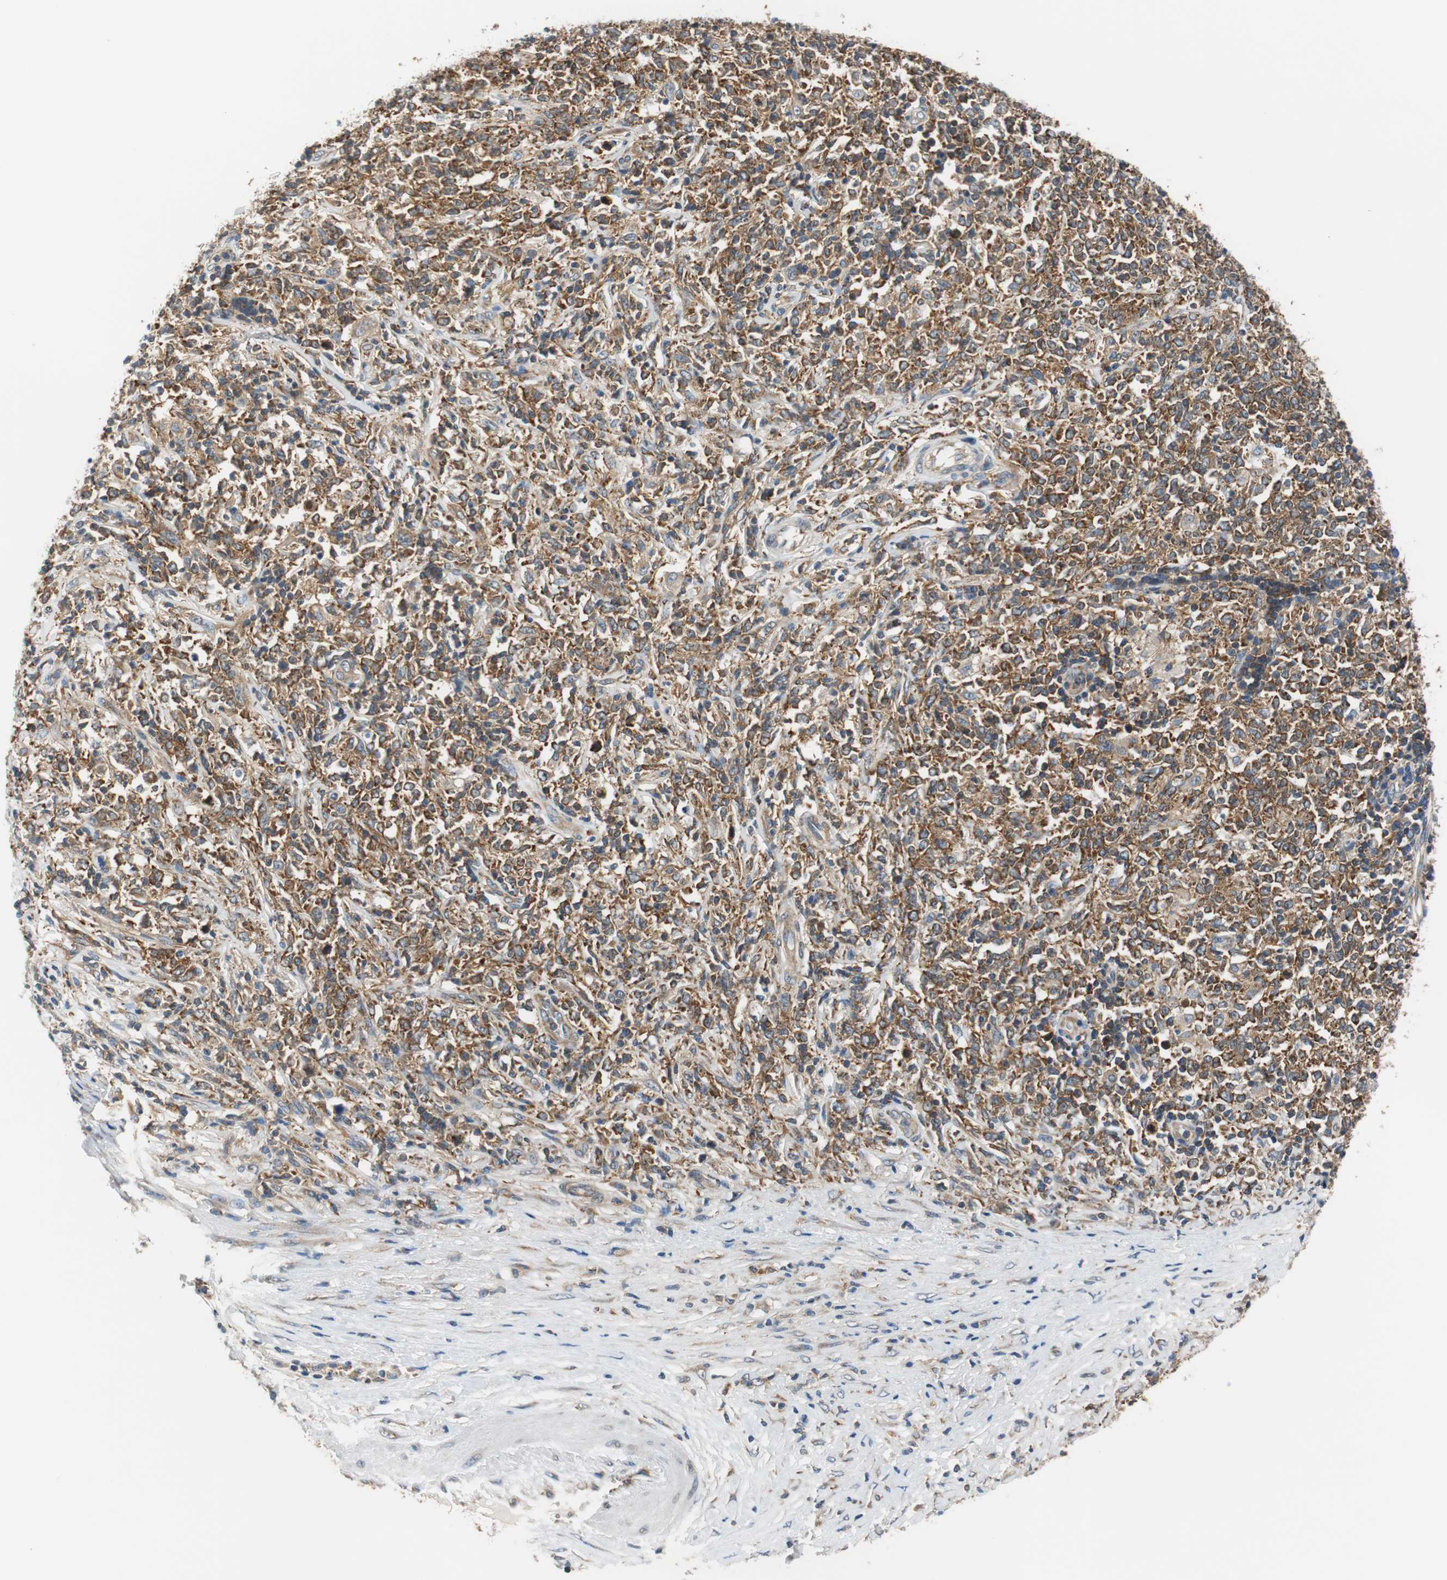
{"staining": {"intensity": "strong", "quantity": ">75%", "location": "cytoplasmic/membranous"}, "tissue": "lymphoma", "cell_type": "Tumor cells", "image_type": "cancer", "snomed": [{"axis": "morphology", "description": "Malignant lymphoma, non-Hodgkin's type, High grade"}, {"axis": "topography", "description": "Lymph node"}], "caption": "Malignant lymphoma, non-Hodgkin's type (high-grade) stained for a protein reveals strong cytoplasmic/membranous positivity in tumor cells.", "gene": "CNOT3", "patient": {"sex": "female", "age": 84}}